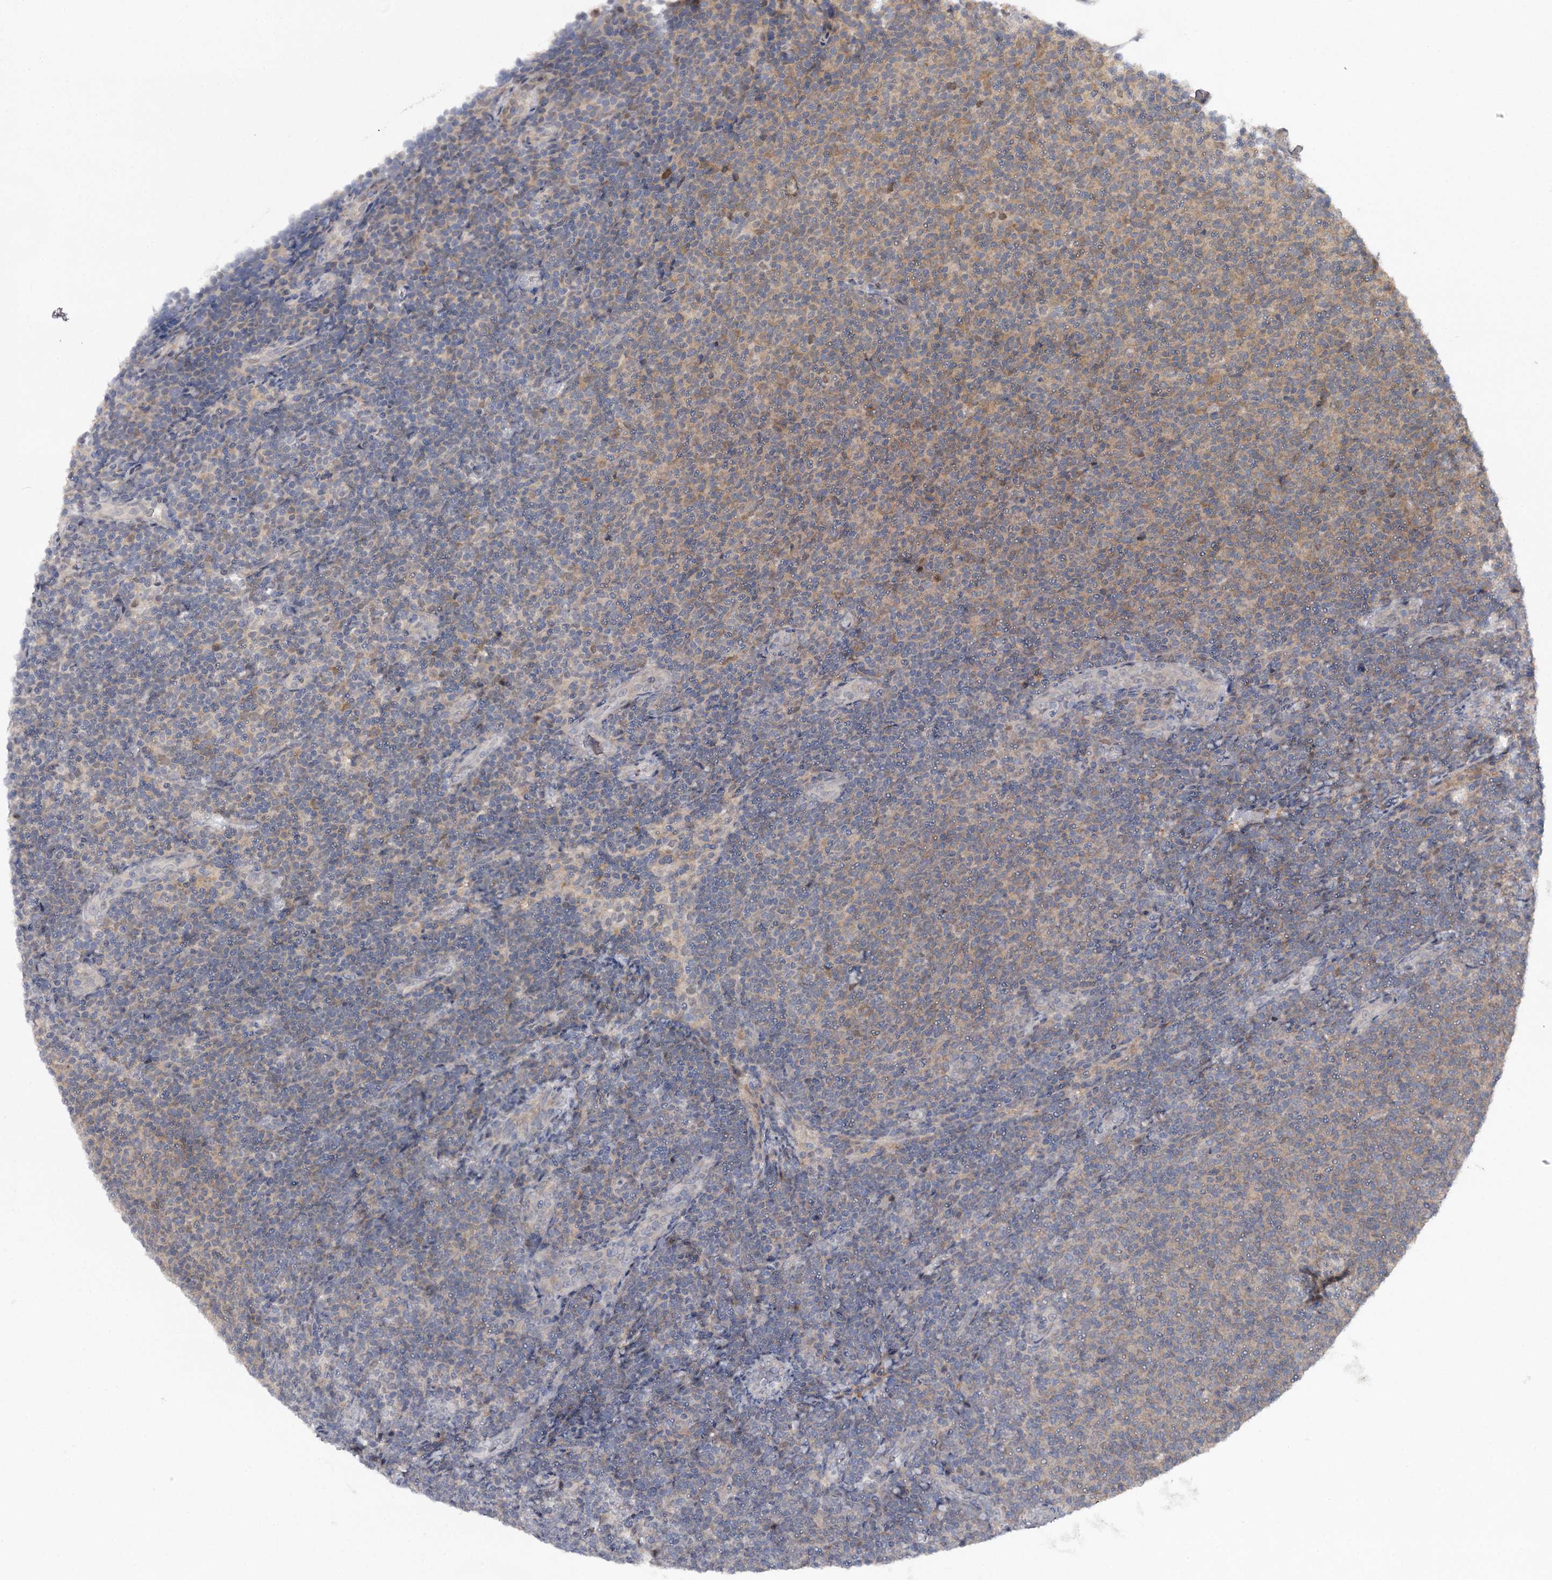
{"staining": {"intensity": "negative", "quantity": "none", "location": "none"}, "tissue": "lymphoma", "cell_type": "Tumor cells", "image_type": "cancer", "snomed": [{"axis": "morphology", "description": "Malignant lymphoma, non-Hodgkin's type, Low grade"}, {"axis": "topography", "description": "Lymph node"}], "caption": "Immunohistochemistry (IHC) of lymphoma reveals no positivity in tumor cells.", "gene": "GTSF1", "patient": {"sex": "male", "age": 66}}